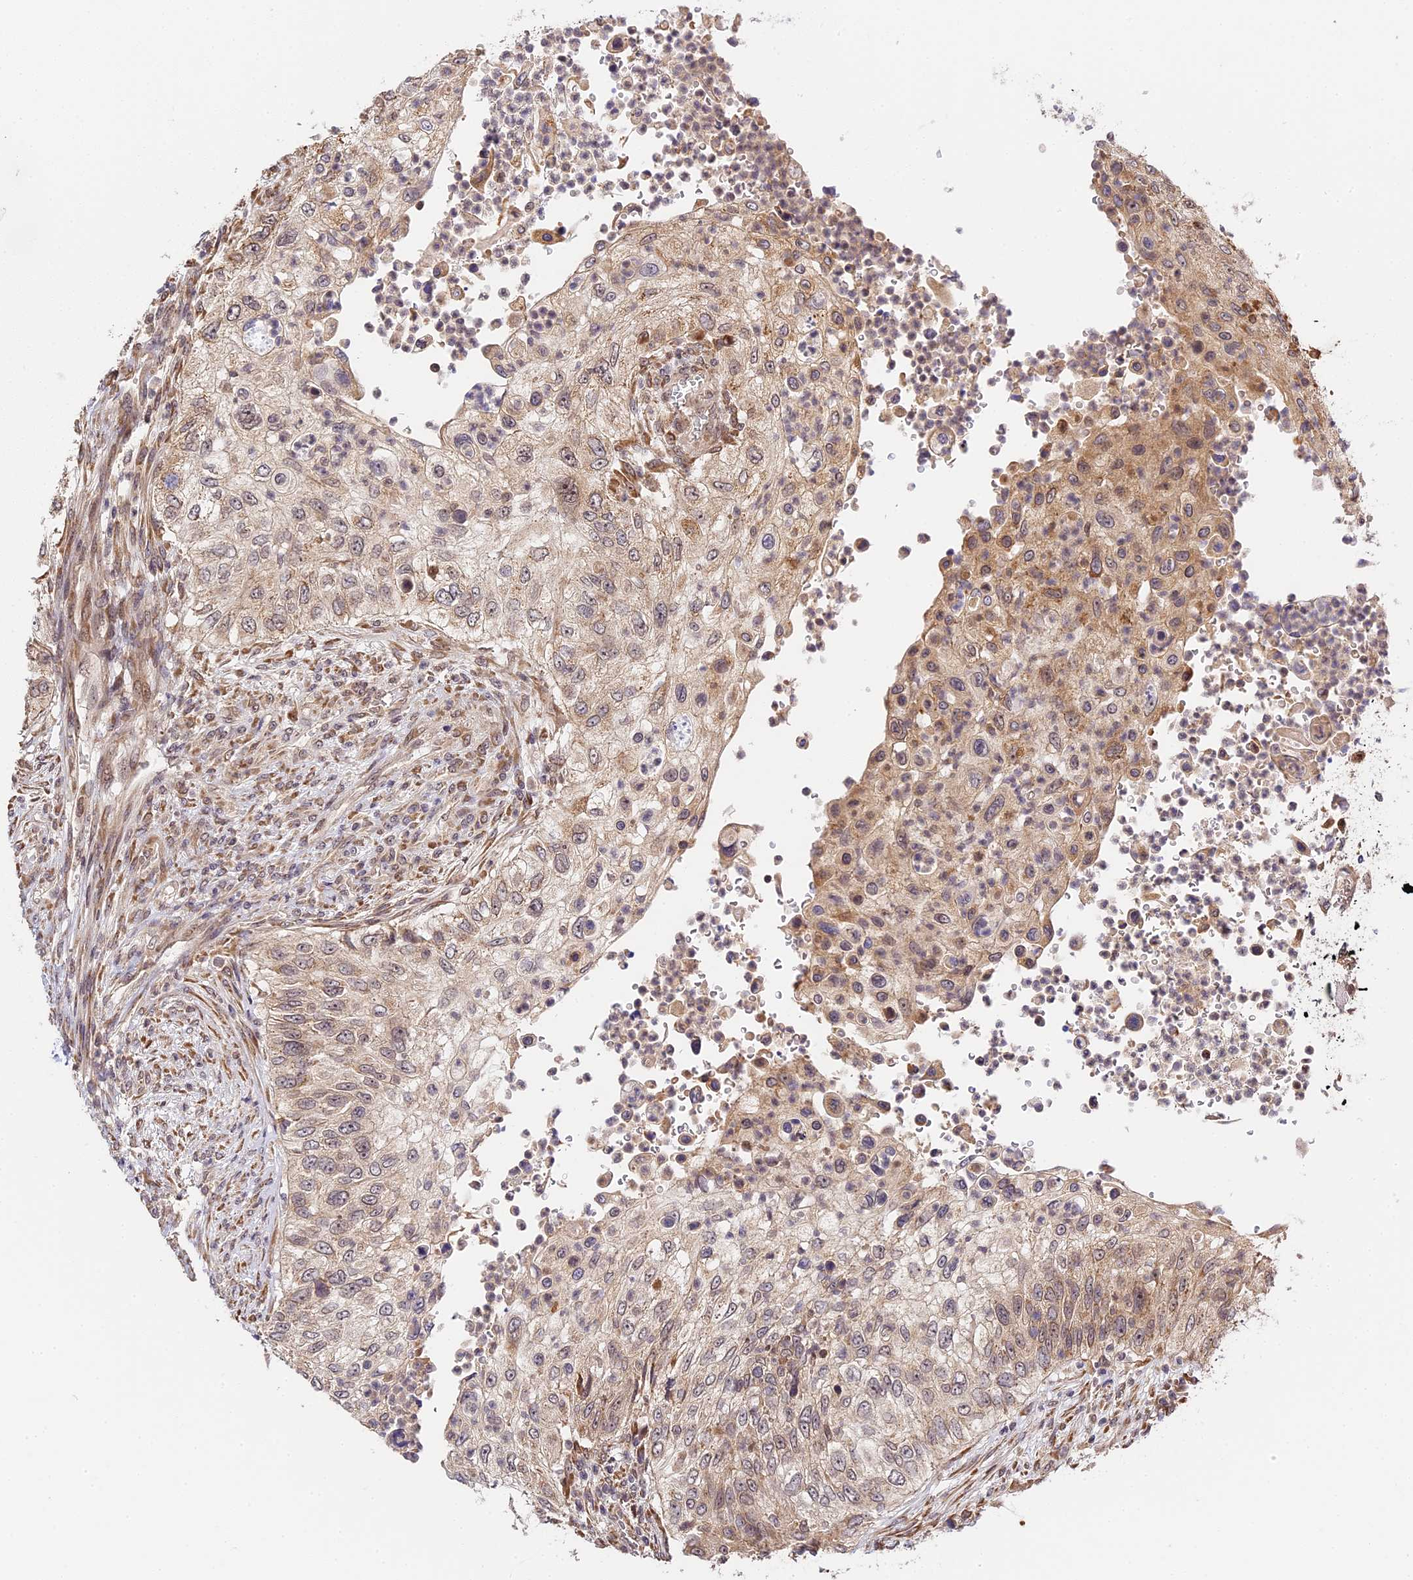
{"staining": {"intensity": "weak", "quantity": "<25%", "location": "cytoplasmic/membranous"}, "tissue": "urothelial cancer", "cell_type": "Tumor cells", "image_type": "cancer", "snomed": [{"axis": "morphology", "description": "Urothelial carcinoma, High grade"}, {"axis": "topography", "description": "Urinary bladder"}], "caption": "DAB immunohistochemical staining of urothelial carcinoma (high-grade) demonstrates no significant expression in tumor cells.", "gene": "IMPACT", "patient": {"sex": "female", "age": 60}}